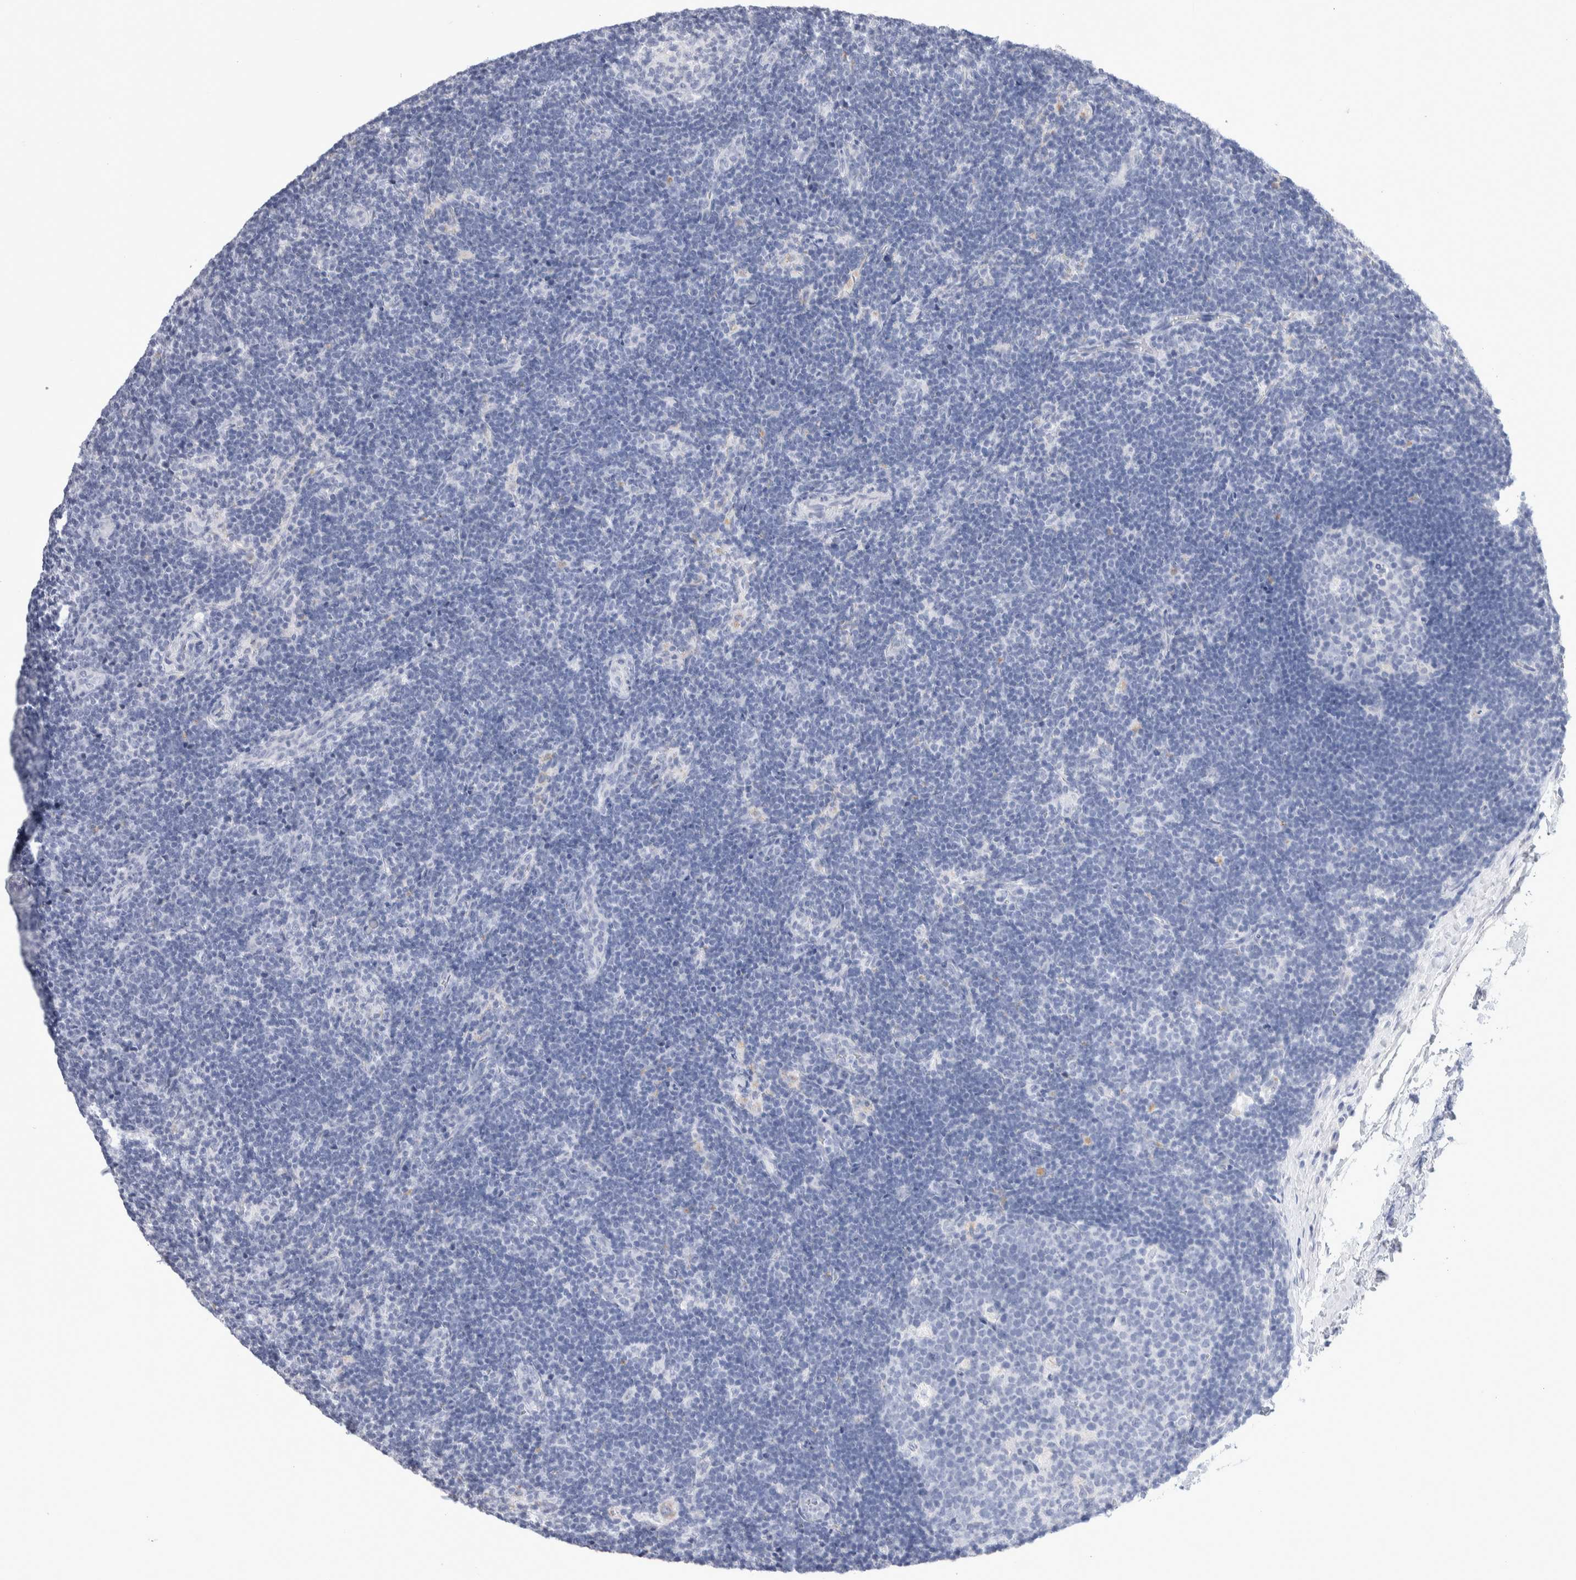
{"staining": {"intensity": "negative", "quantity": "none", "location": "none"}, "tissue": "lymph node", "cell_type": "Germinal center cells", "image_type": "normal", "snomed": [{"axis": "morphology", "description": "Normal tissue, NOS"}, {"axis": "topography", "description": "Lymph node"}], "caption": "An immunohistochemistry micrograph of normal lymph node is shown. There is no staining in germinal center cells of lymph node.", "gene": "GDA", "patient": {"sex": "female", "age": 22}}